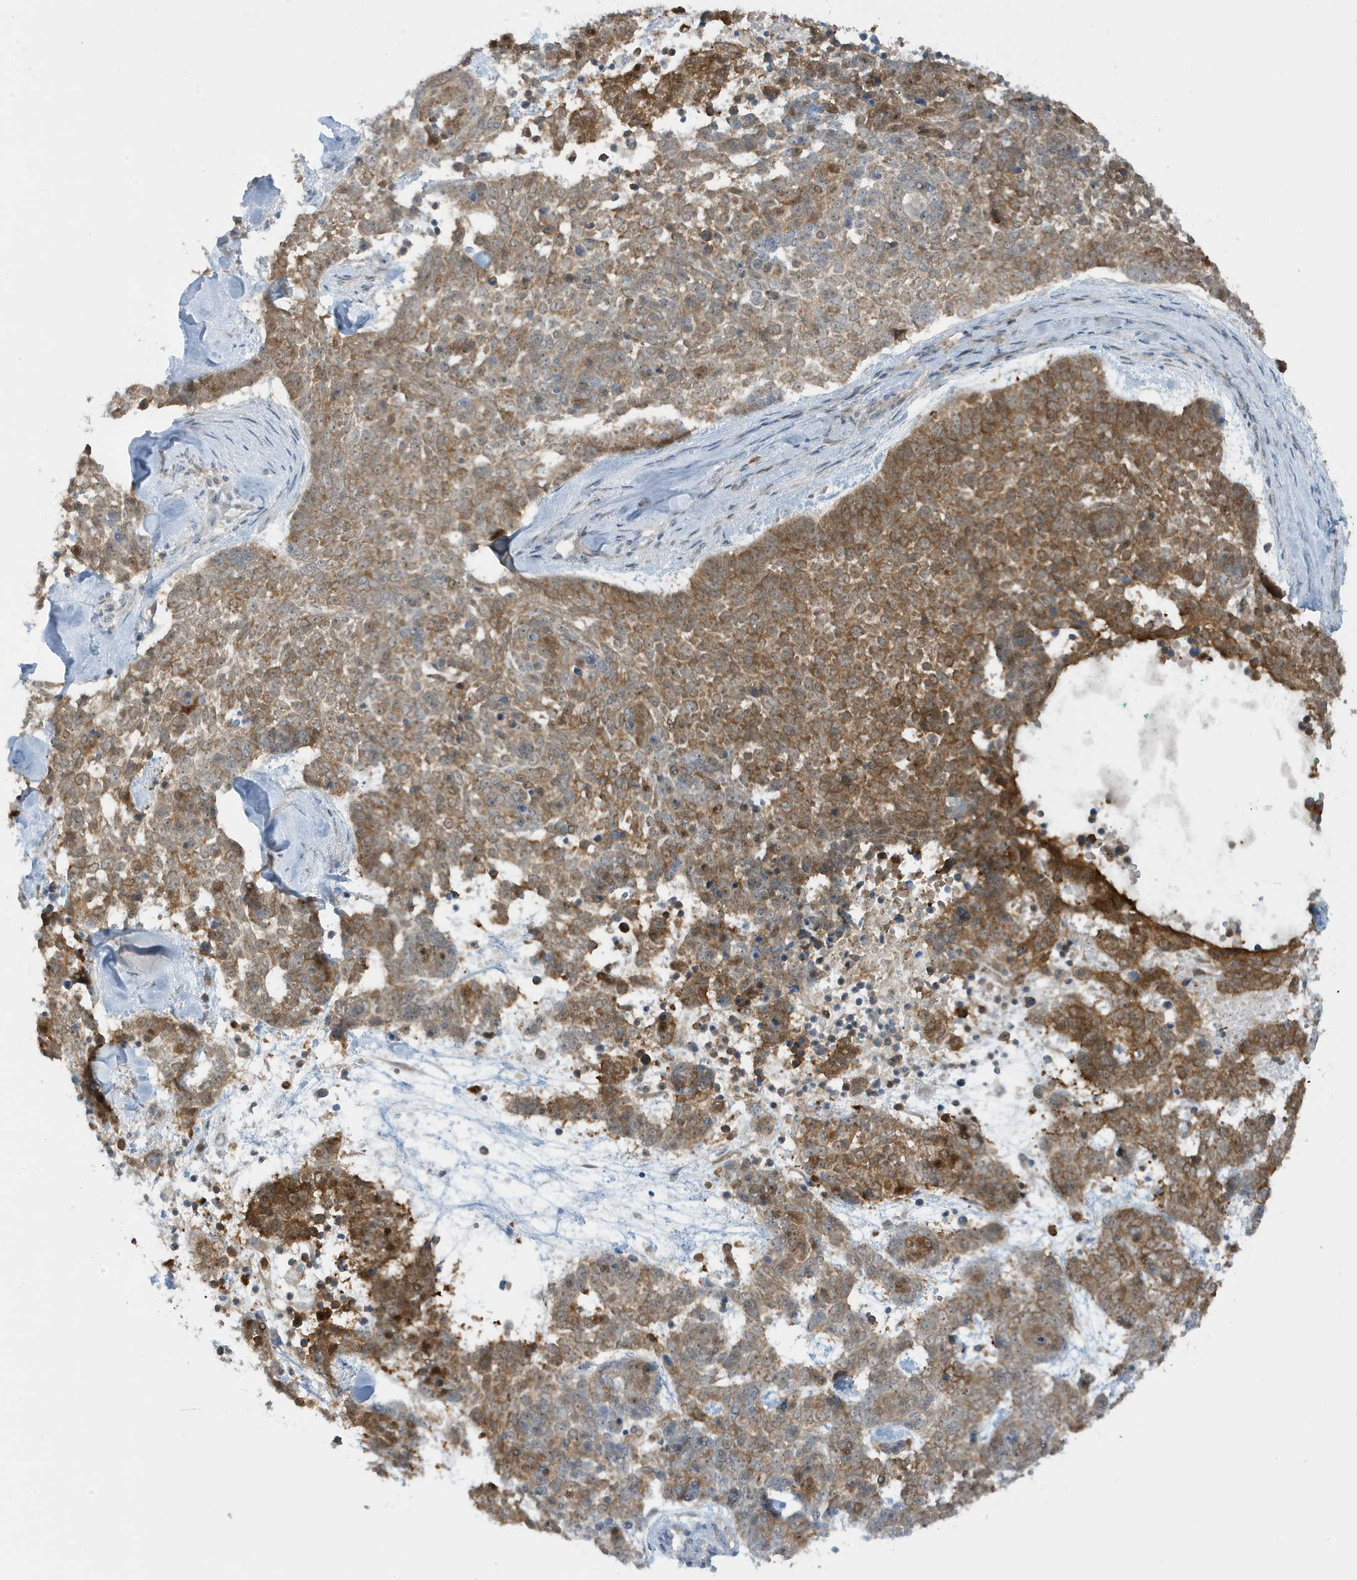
{"staining": {"intensity": "moderate", "quantity": ">75%", "location": "cytoplasmic/membranous"}, "tissue": "skin cancer", "cell_type": "Tumor cells", "image_type": "cancer", "snomed": [{"axis": "morphology", "description": "Basal cell carcinoma"}, {"axis": "topography", "description": "Skin"}], "caption": "The immunohistochemical stain highlights moderate cytoplasmic/membranous expression in tumor cells of basal cell carcinoma (skin) tissue.", "gene": "OGA", "patient": {"sex": "female", "age": 81}}